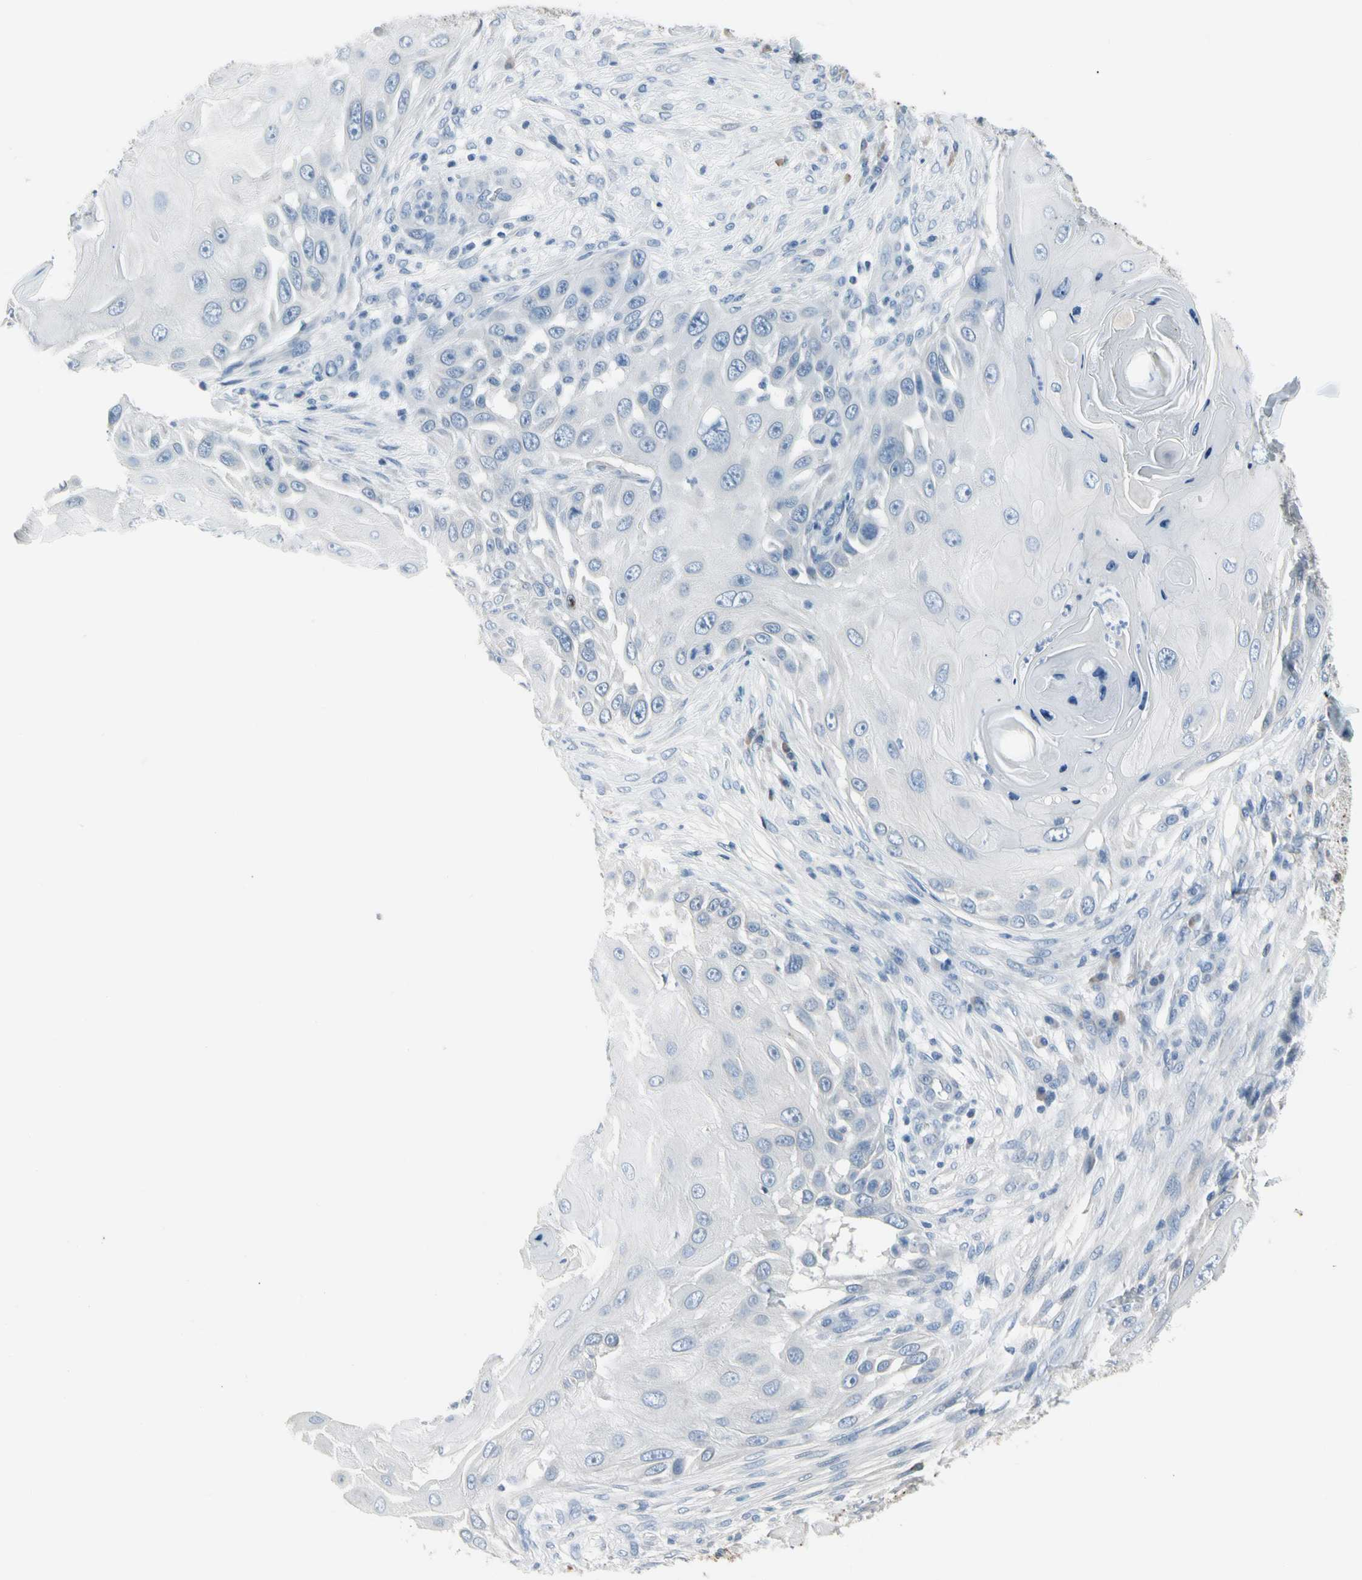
{"staining": {"intensity": "negative", "quantity": "none", "location": "none"}, "tissue": "skin cancer", "cell_type": "Tumor cells", "image_type": "cancer", "snomed": [{"axis": "morphology", "description": "Squamous cell carcinoma, NOS"}, {"axis": "topography", "description": "Skin"}], "caption": "Skin cancer was stained to show a protein in brown. There is no significant positivity in tumor cells.", "gene": "PIGR", "patient": {"sex": "female", "age": 44}}